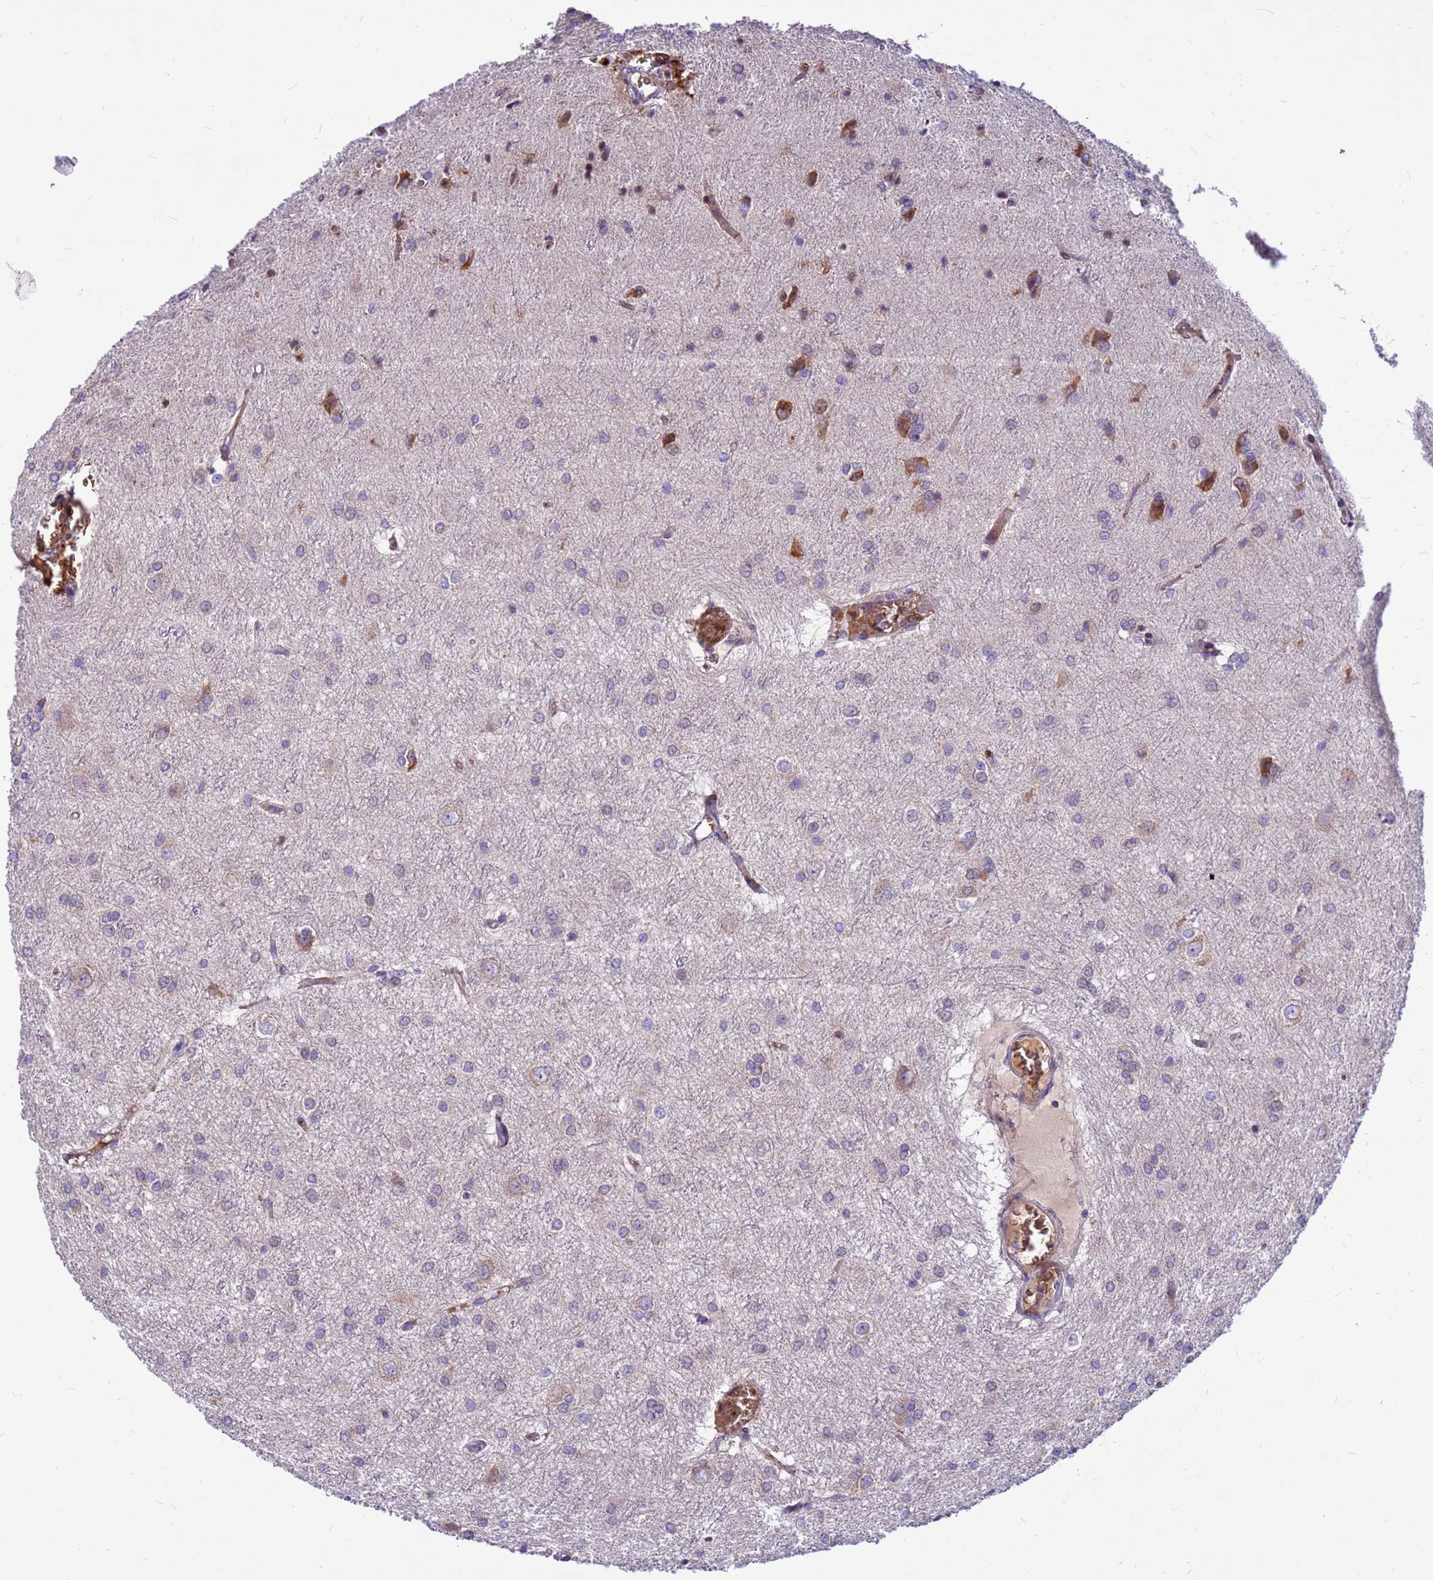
{"staining": {"intensity": "weak", "quantity": "<25%", "location": "cytoplasmic/membranous"}, "tissue": "glioma", "cell_type": "Tumor cells", "image_type": "cancer", "snomed": [{"axis": "morphology", "description": "Glioma, malignant, High grade"}, {"axis": "topography", "description": "Brain"}], "caption": "An immunohistochemistry (IHC) micrograph of glioma is shown. There is no staining in tumor cells of glioma. (DAB immunohistochemistry (IHC), high magnification).", "gene": "ZNF669", "patient": {"sex": "female", "age": 50}}